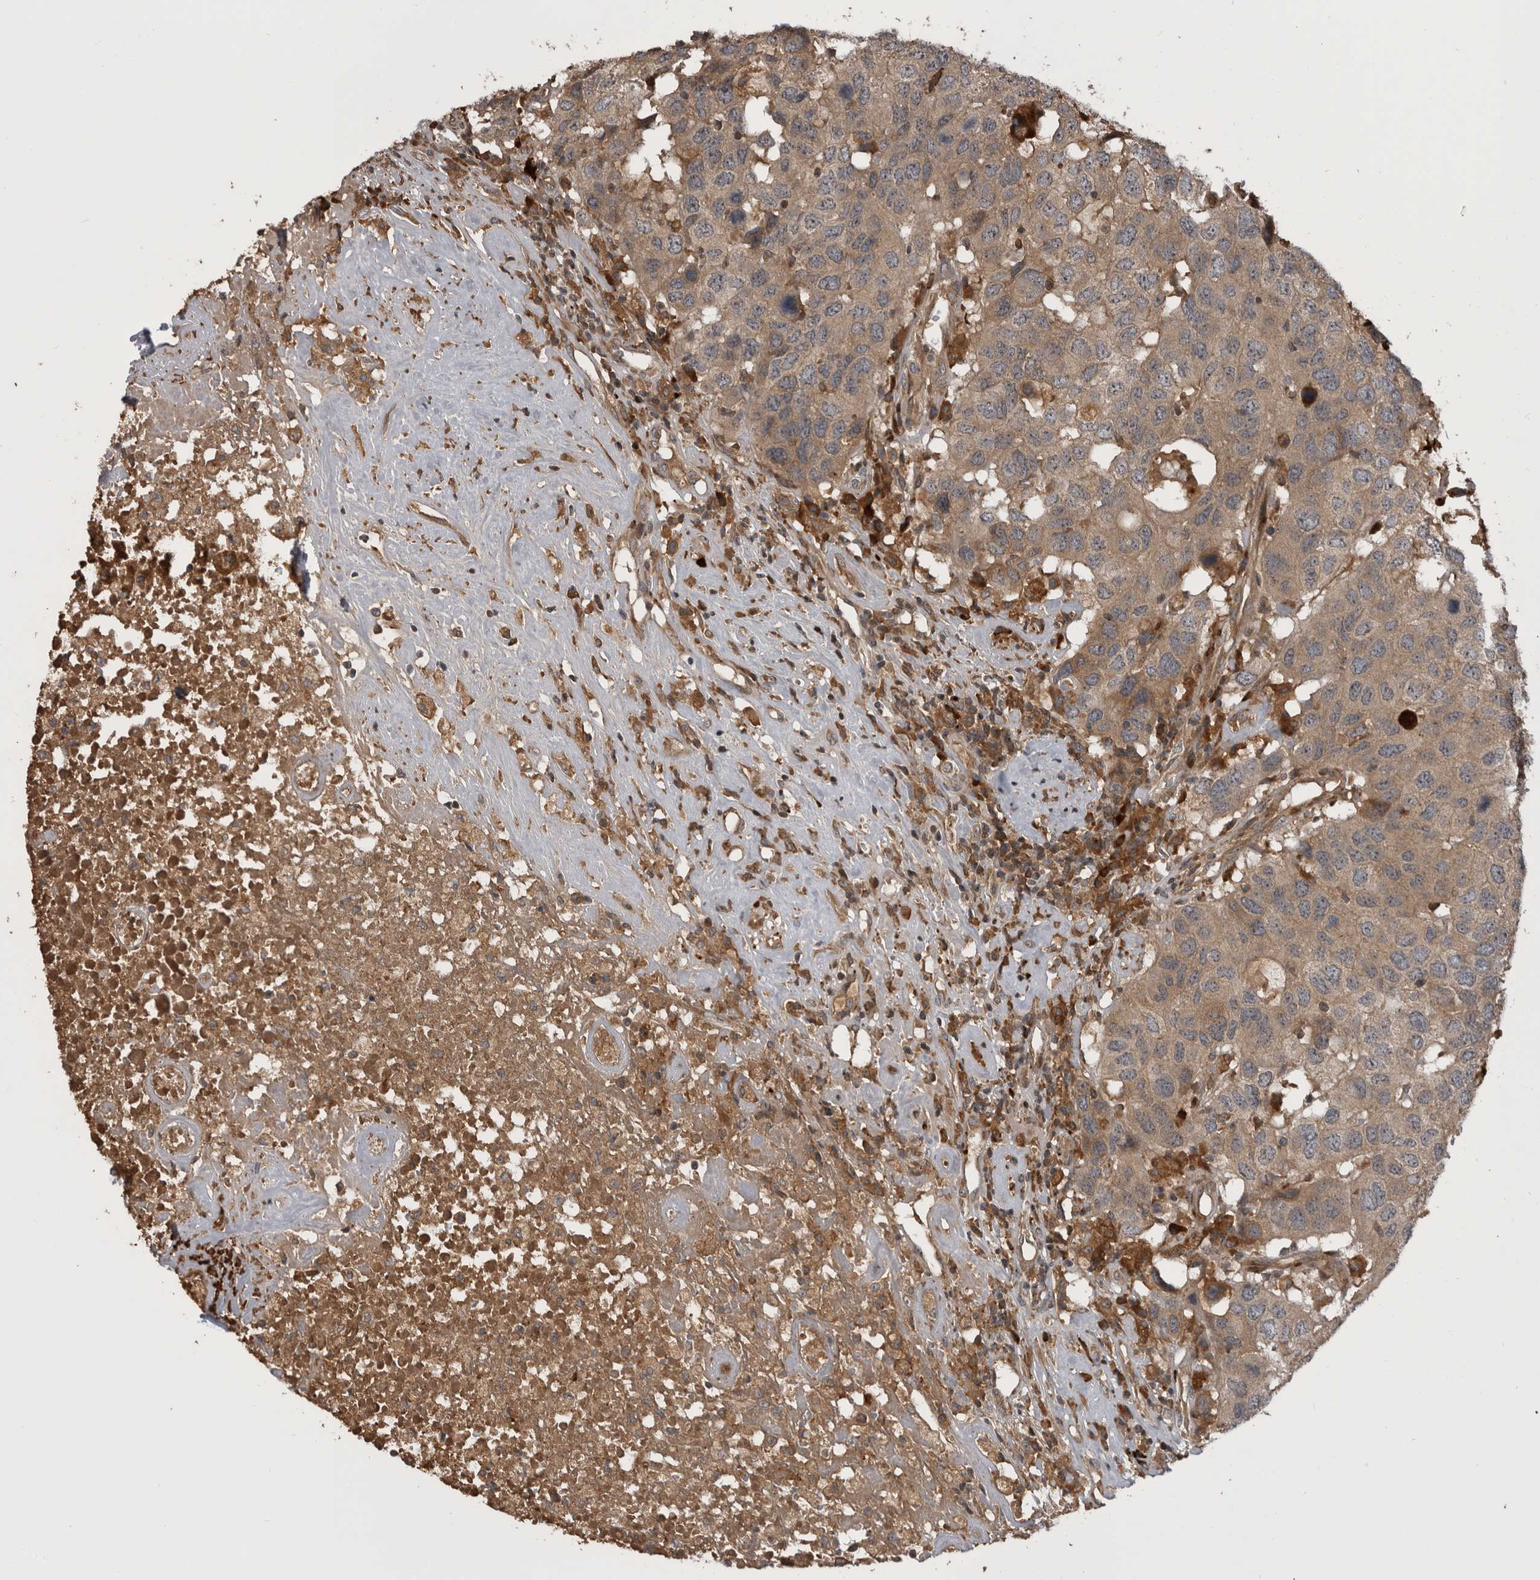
{"staining": {"intensity": "weak", "quantity": ">75%", "location": "cytoplasmic/membranous"}, "tissue": "head and neck cancer", "cell_type": "Tumor cells", "image_type": "cancer", "snomed": [{"axis": "morphology", "description": "Squamous cell carcinoma, NOS"}, {"axis": "topography", "description": "Head-Neck"}], "caption": "Immunohistochemical staining of head and neck cancer exhibits low levels of weak cytoplasmic/membranous protein positivity in about >75% of tumor cells.", "gene": "RAB3GAP2", "patient": {"sex": "male", "age": 66}}